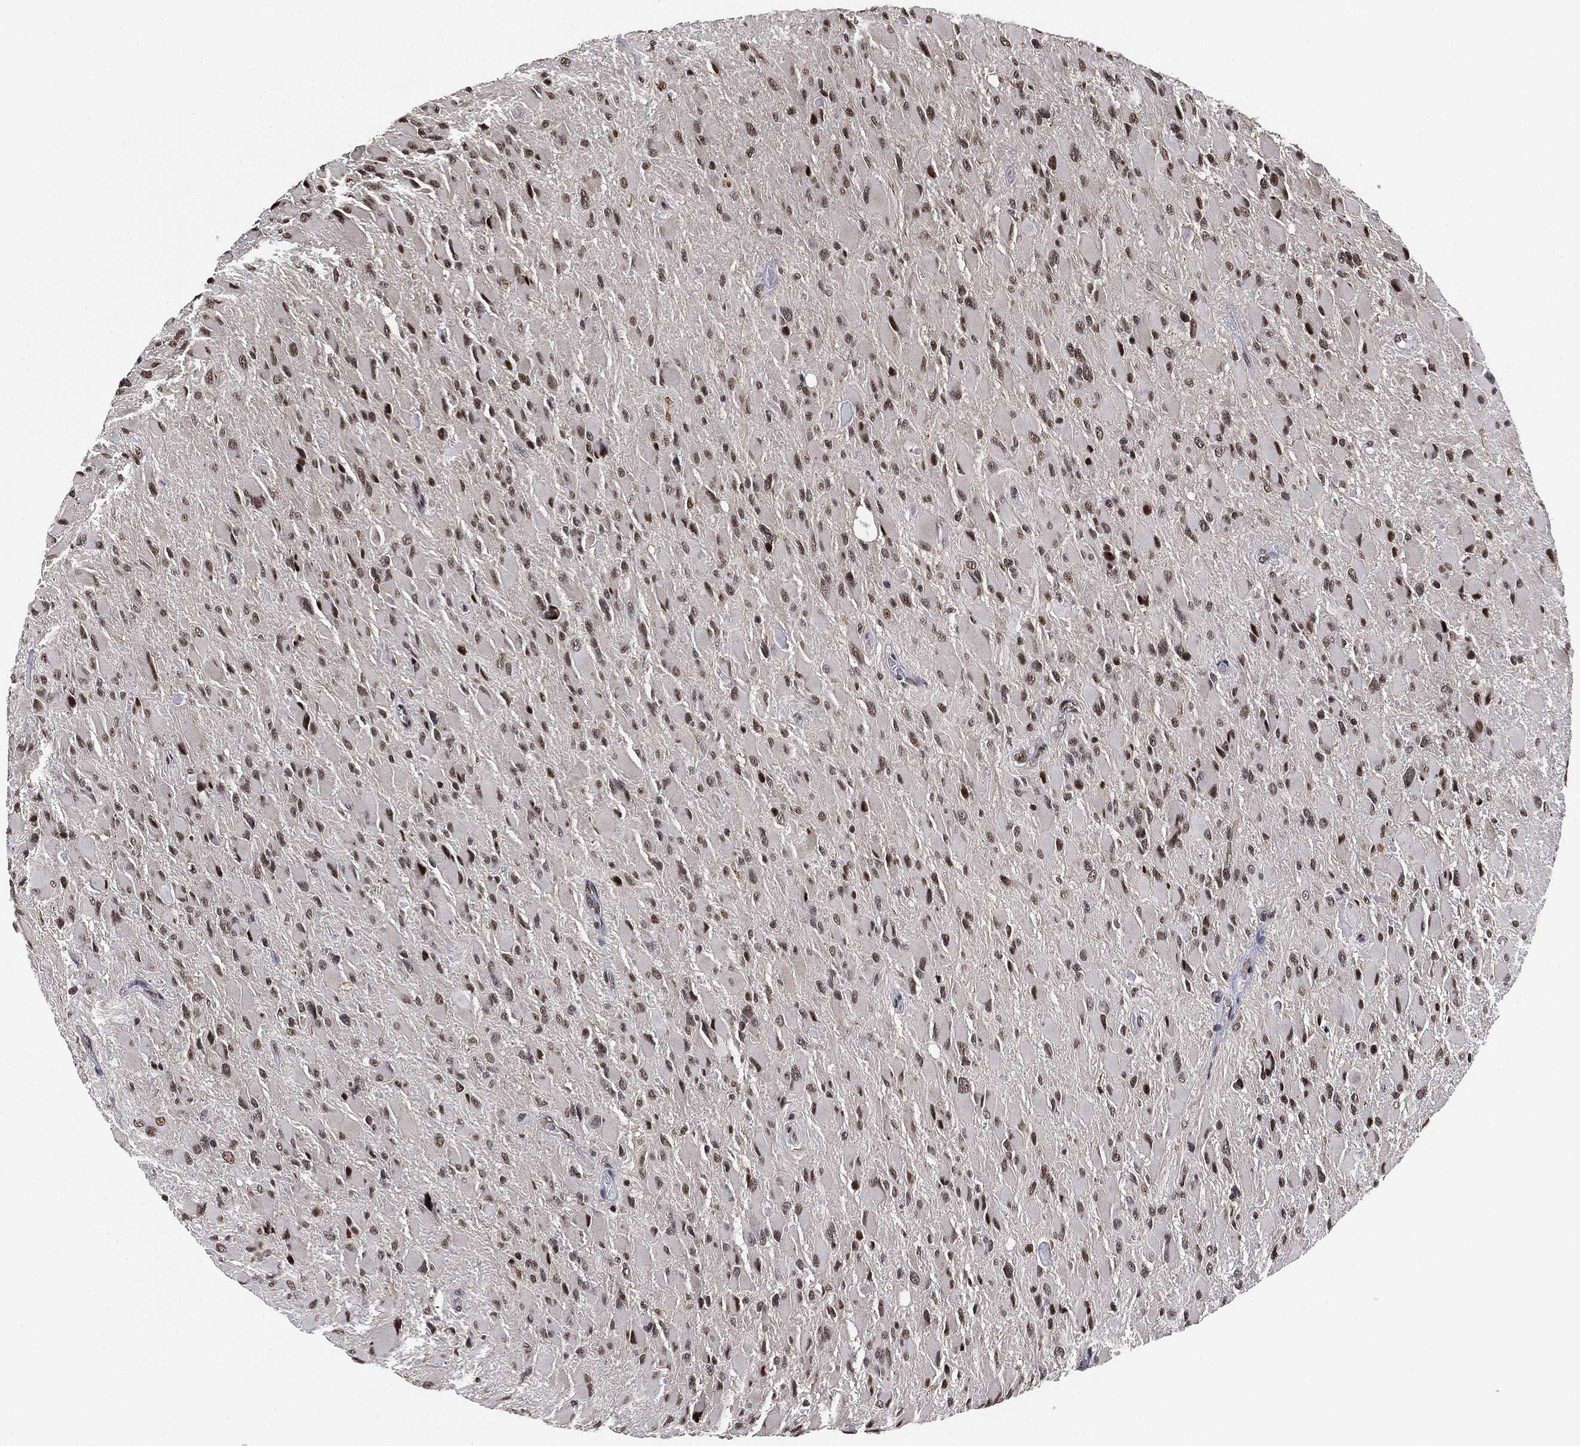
{"staining": {"intensity": "moderate", "quantity": "25%-75%", "location": "nuclear"}, "tissue": "glioma", "cell_type": "Tumor cells", "image_type": "cancer", "snomed": [{"axis": "morphology", "description": "Glioma, malignant, High grade"}, {"axis": "topography", "description": "Cerebral cortex"}], "caption": "Tumor cells exhibit medium levels of moderate nuclear positivity in approximately 25%-75% of cells in human high-grade glioma (malignant).", "gene": "ZSCAN30", "patient": {"sex": "female", "age": 36}}